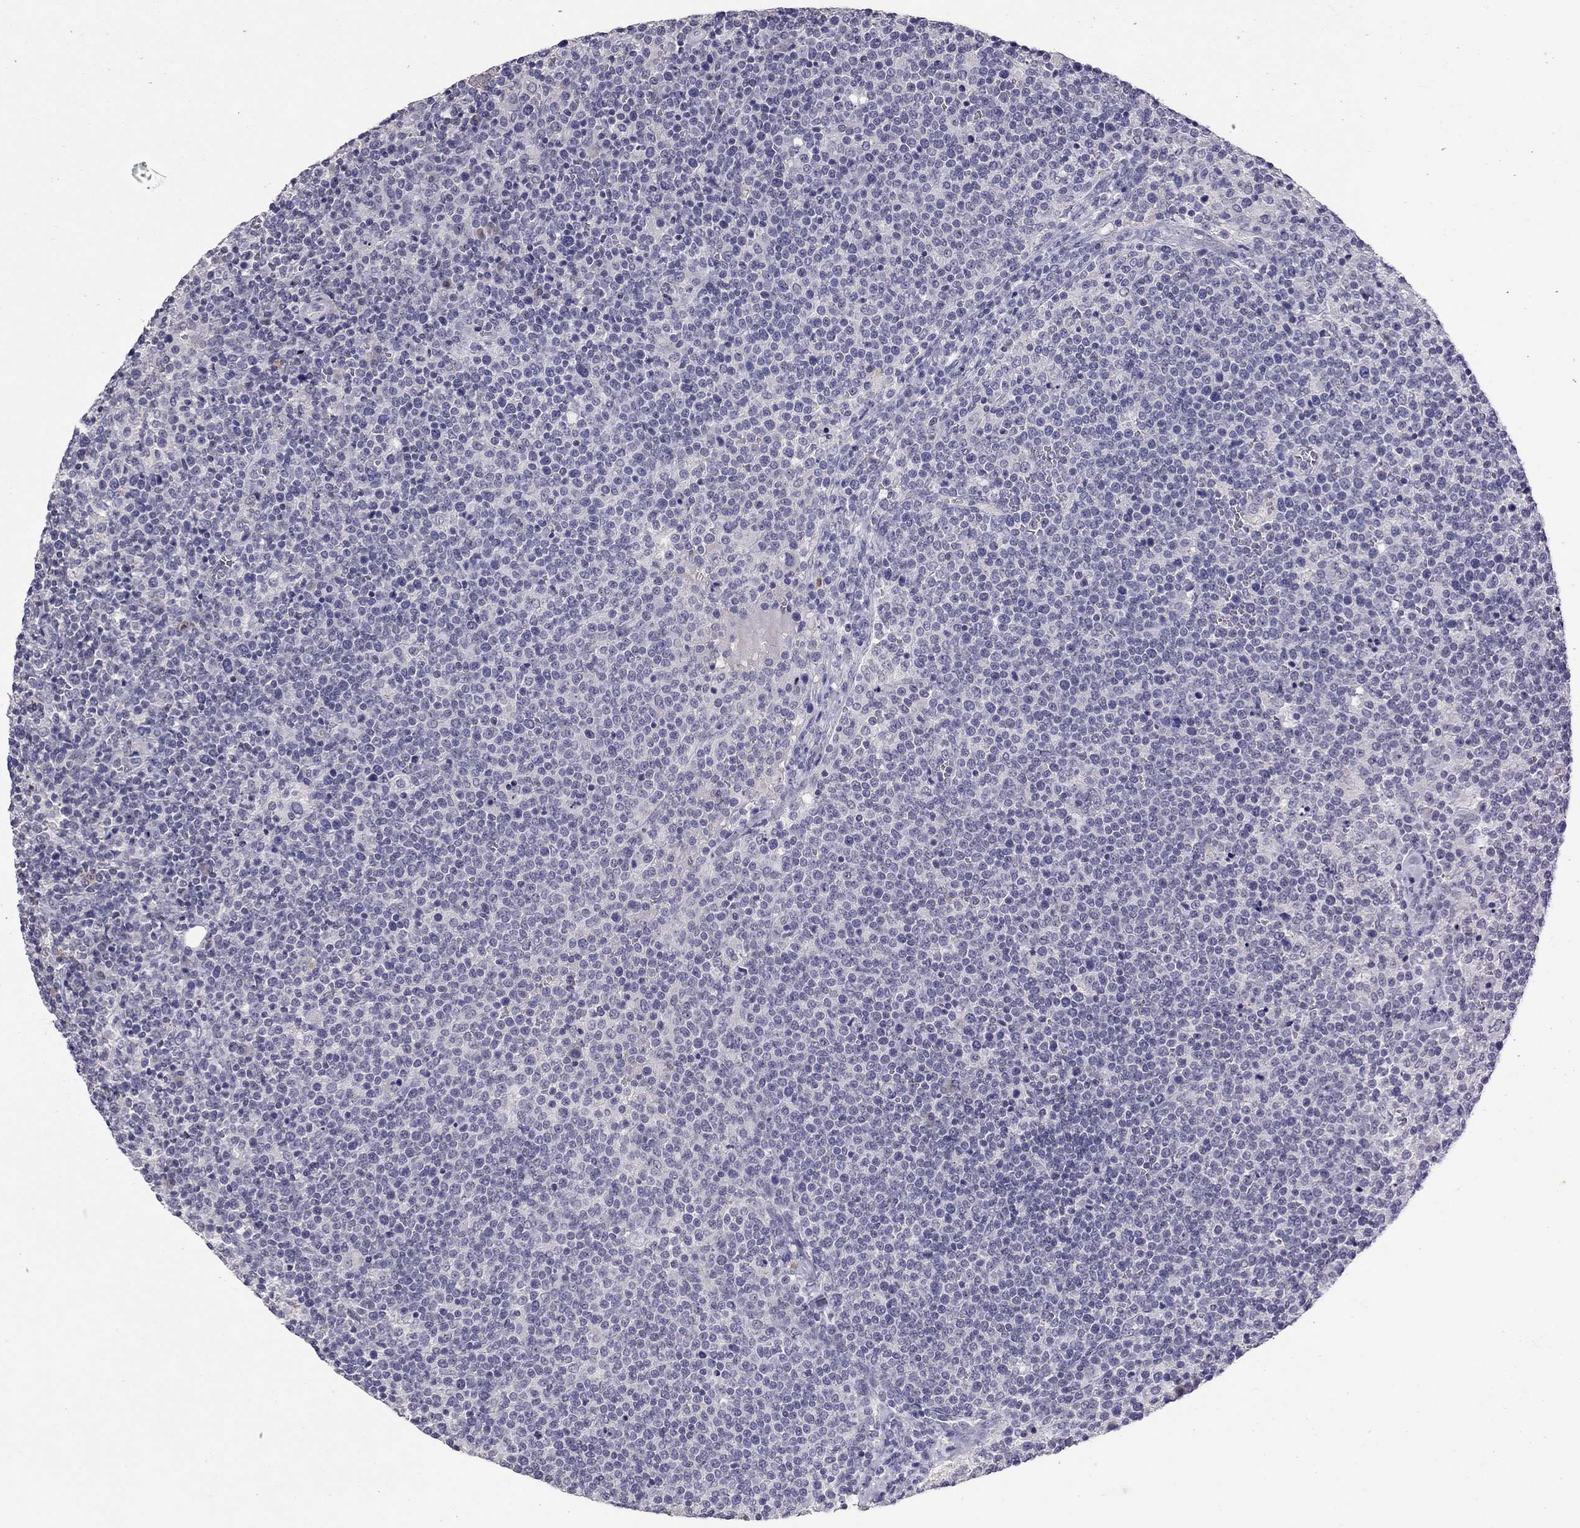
{"staining": {"intensity": "negative", "quantity": "none", "location": "none"}, "tissue": "lymphoma", "cell_type": "Tumor cells", "image_type": "cancer", "snomed": [{"axis": "morphology", "description": "Malignant lymphoma, non-Hodgkin's type, High grade"}, {"axis": "topography", "description": "Lymph node"}], "caption": "This micrograph is of lymphoma stained with immunohistochemistry (IHC) to label a protein in brown with the nuclei are counter-stained blue. There is no positivity in tumor cells.", "gene": "WNK3", "patient": {"sex": "male", "age": 61}}